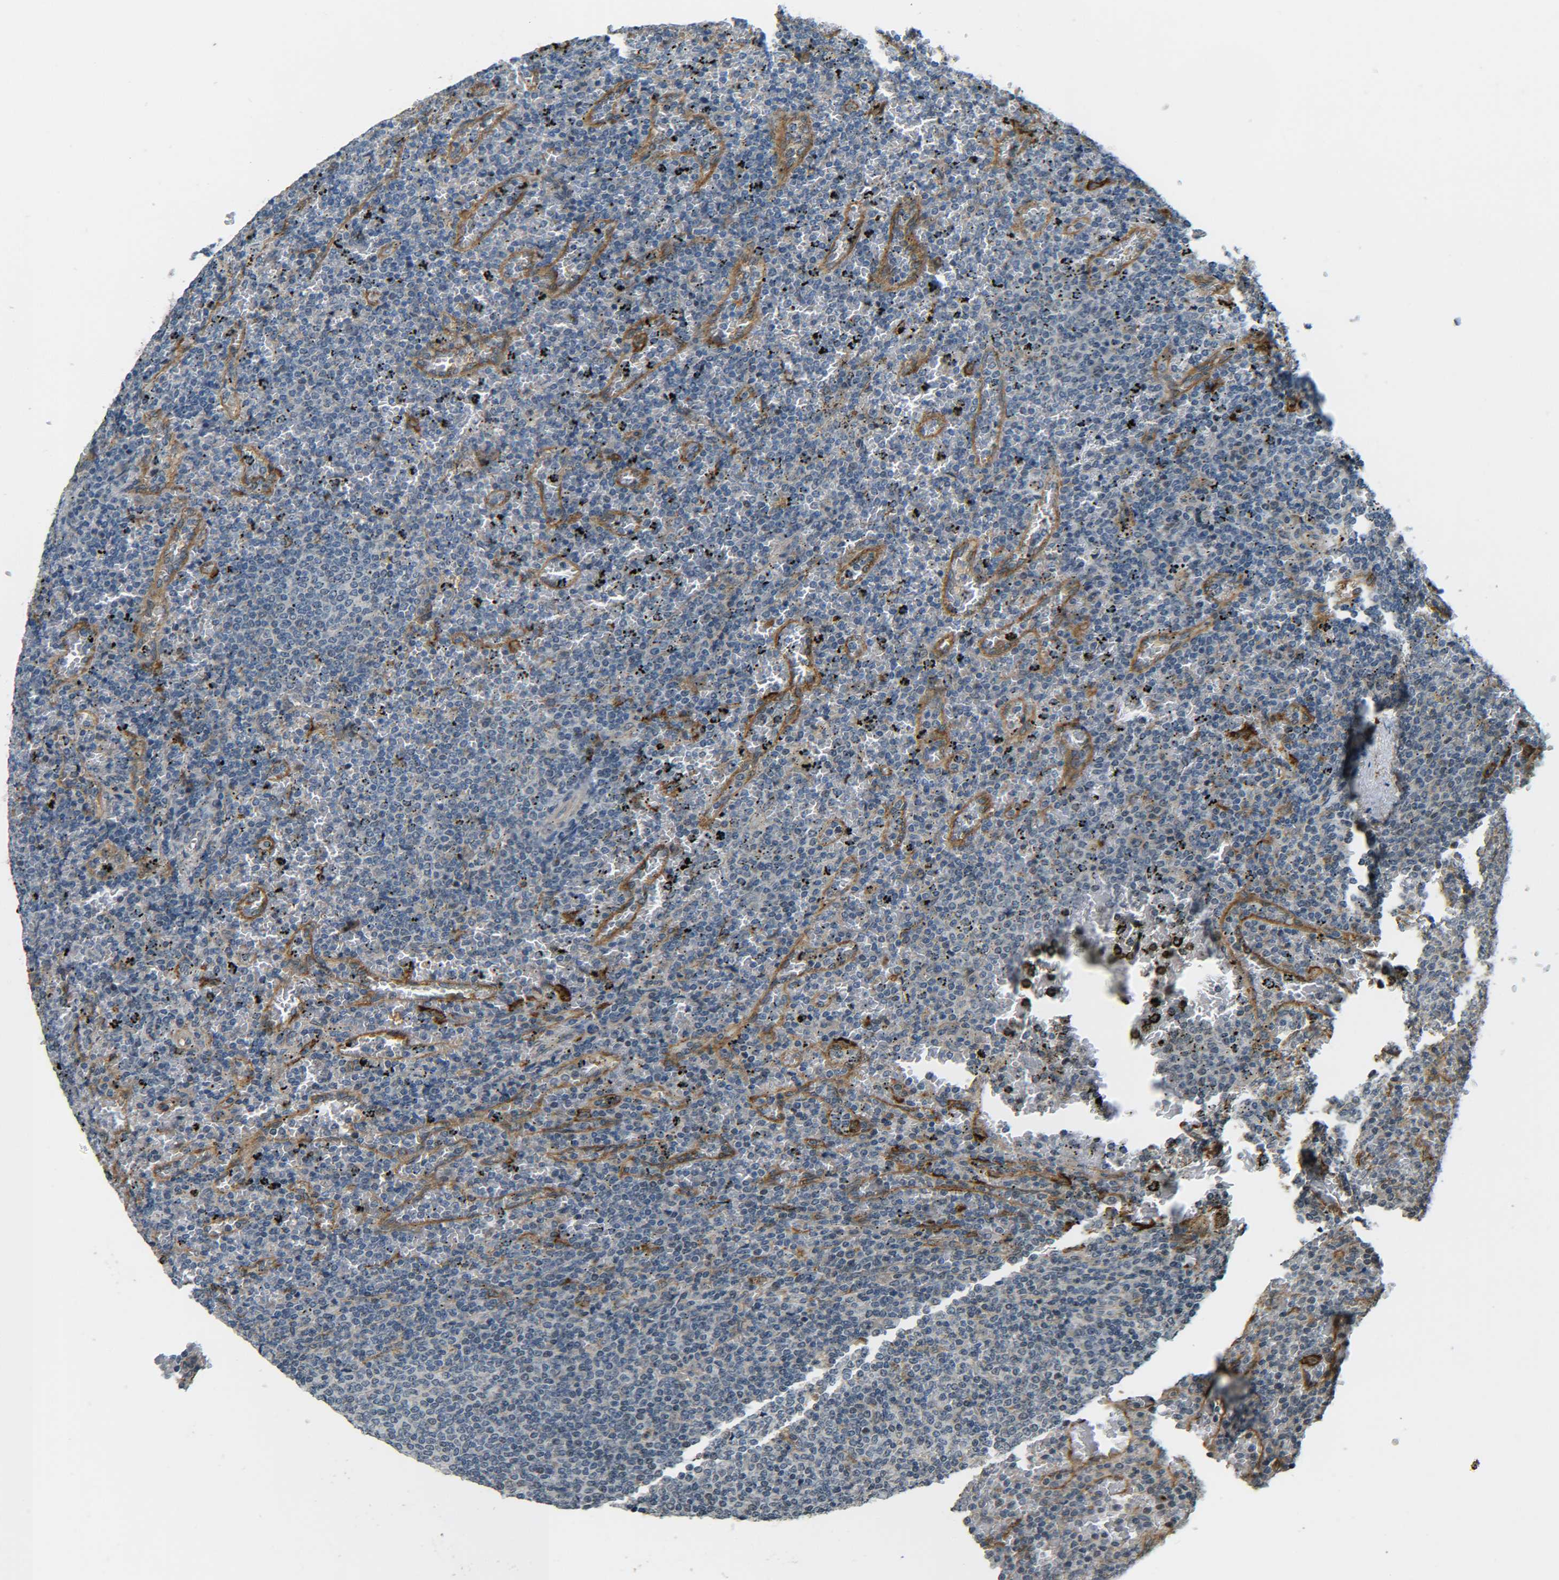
{"staining": {"intensity": "weak", "quantity": "<25%", "location": "cytoplasmic/membranous"}, "tissue": "lymphoma", "cell_type": "Tumor cells", "image_type": "cancer", "snomed": [{"axis": "morphology", "description": "Malignant lymphoma, non-Hodgkin's type, Low grade"}, {"axis": "topography", "description": "Spleen"}], "caption": "Immunohistochemical staining of human lymphoma demonstrates no significant staining in tumor cells.", "gene": "DAB2", "patient": {"sex": "female", "age": 77}}